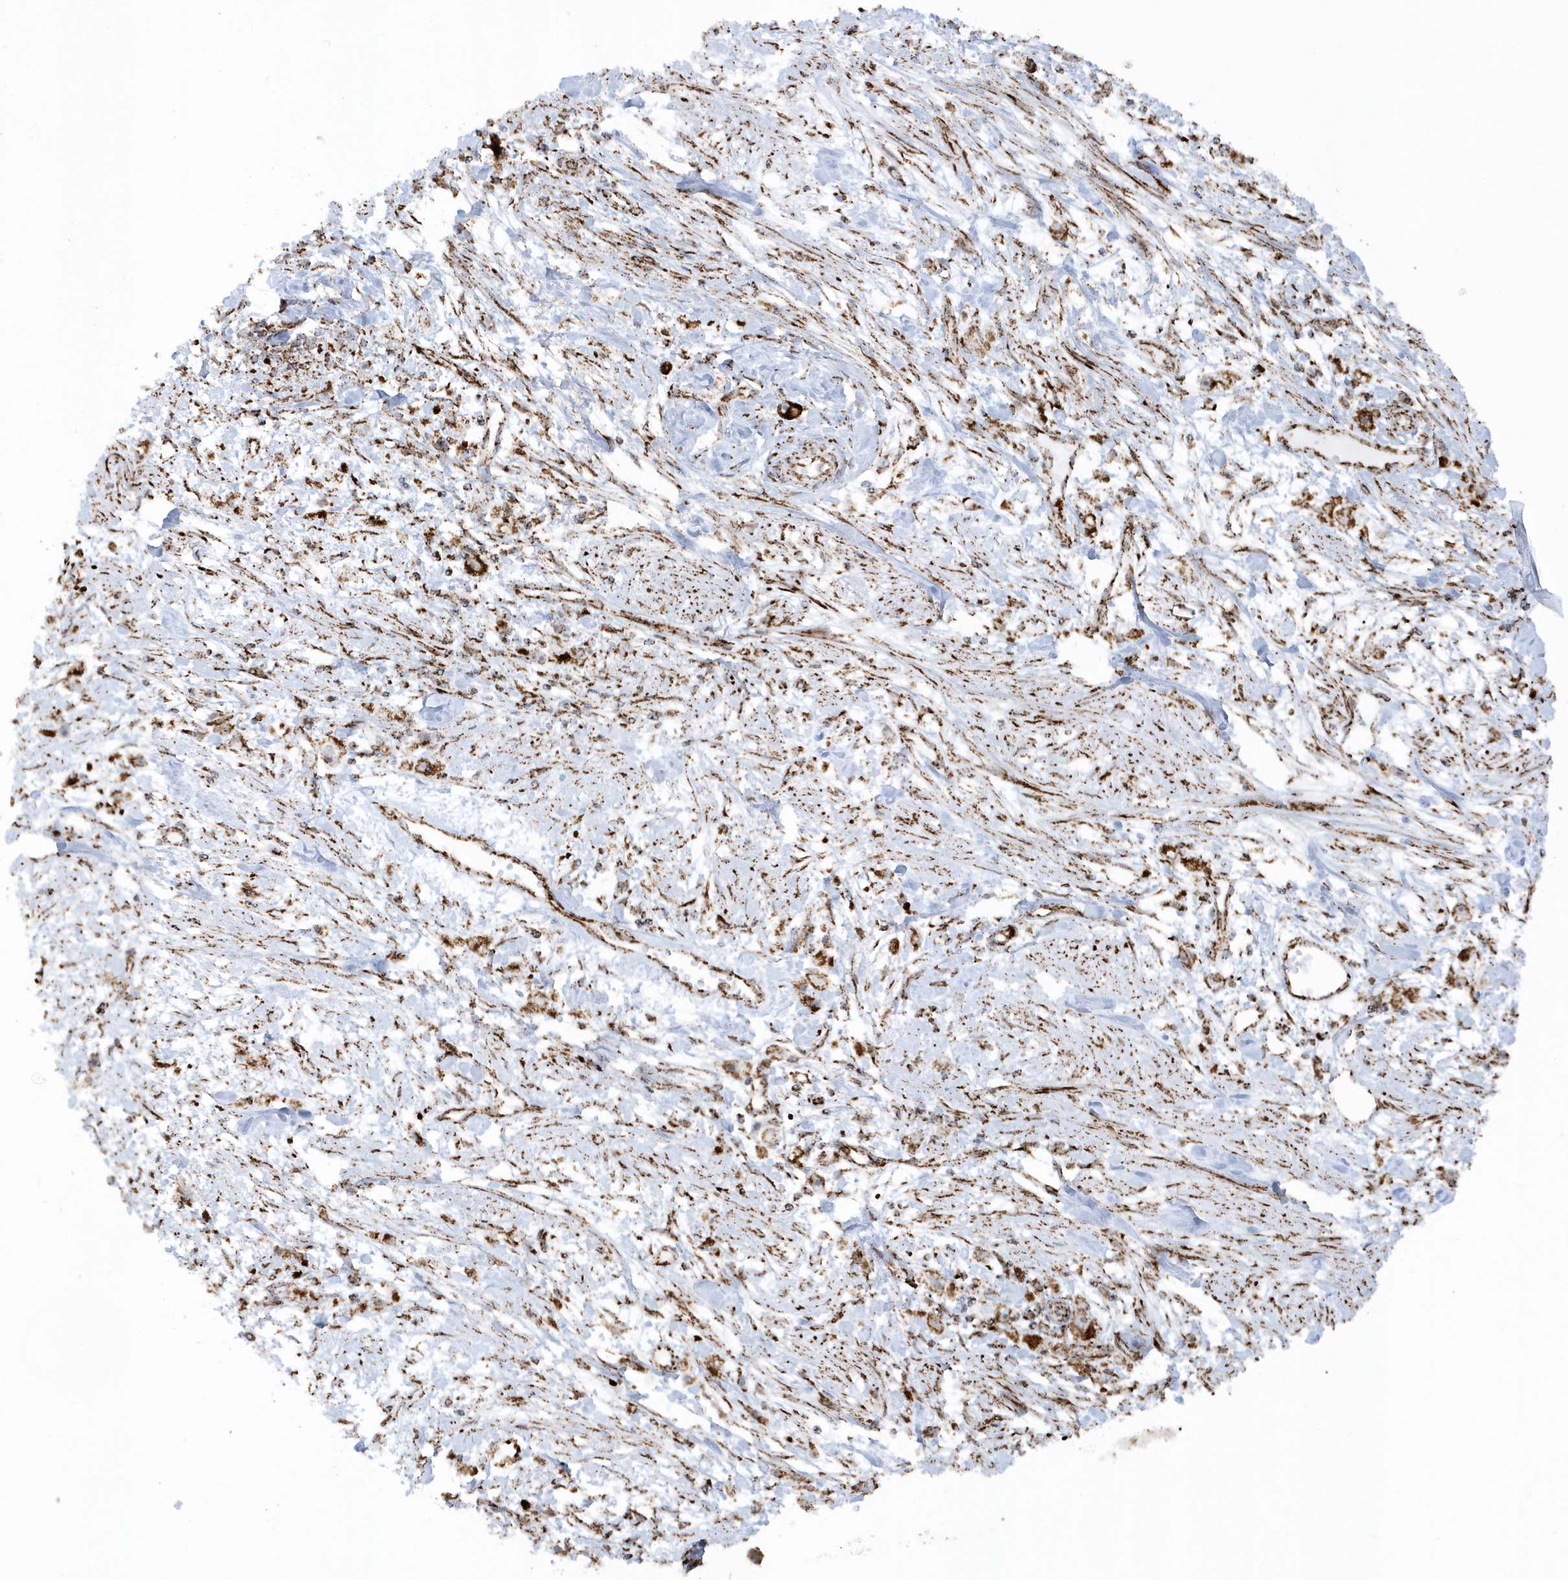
{"staining": {"intensity": "strong", "quantity": ">75%", "location": "cytoplasmic/membranous"}, "tissue": "stomach cancer", "cell_type": "Tumor cells", "image_type": "cancer", "snomed": [{"axis": "morphology", "description": "Adenocarcinoma, NOS"}, {"axis": "topography", "description": "Stomach"}], "caption": "Adenocarcinoma (stomach) tissue exhibits strong cytoplasmic/membranous staining in approximately >75% of tumor cells", "gene": "CRY2", "patient": {"sex": "female", "age": 59}}